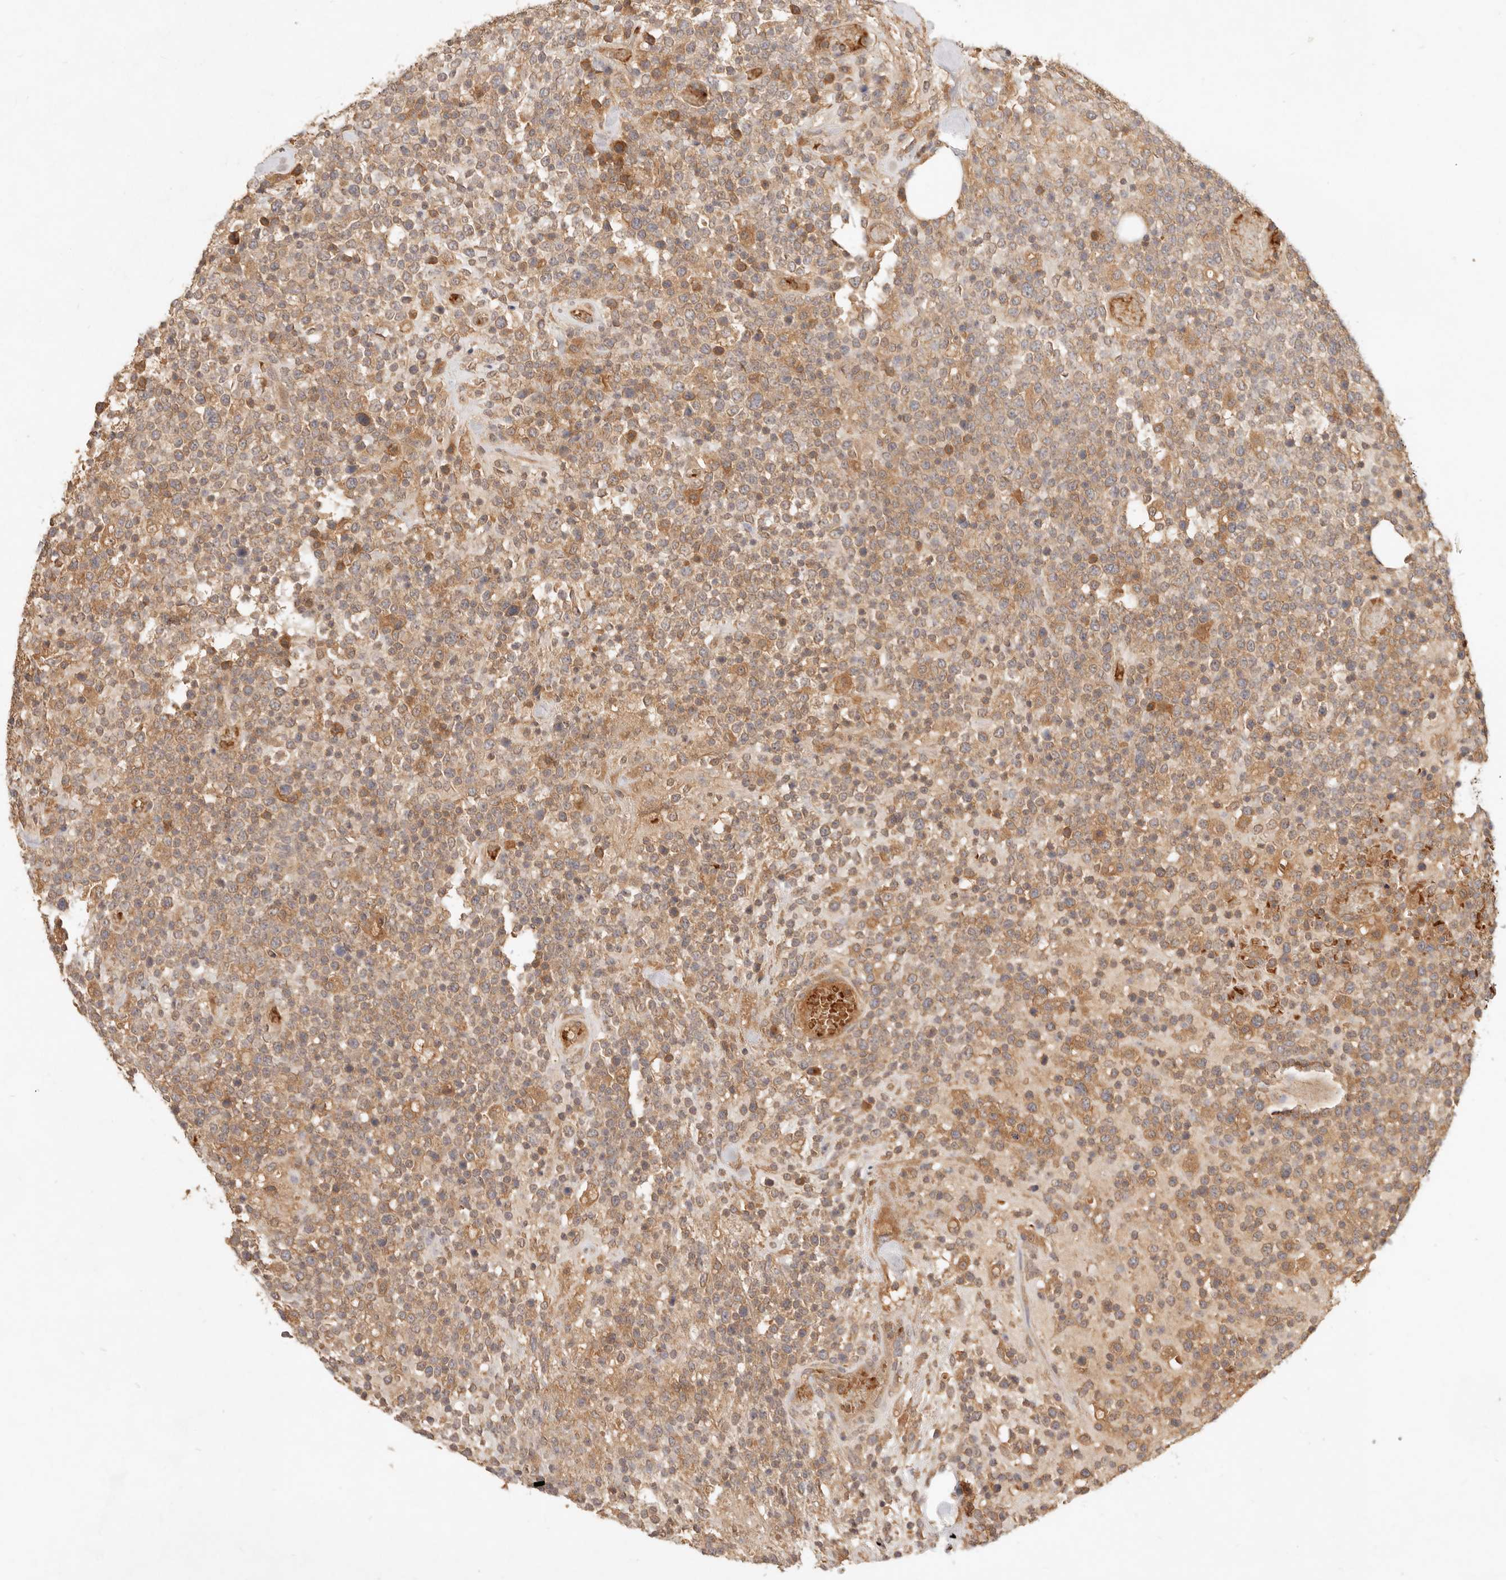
{"staining": {"intensity": "moderate", "quantity": ">75%", "location": "cytoplasmic/membranous"}, "tissue": "lymphoma", "cell_type": "Tumor cells", "image_type": "cancer", "snomed": [{"axis": "morphology", "description": "Malignant lymphoma, non-Hodgkin's type, High grade"}, {"axis": "topography", "description": "Colon"}], "caption": "Immunohistochemistry (IHC) (DAB (3,3'-diaminobenzidine)) staining of human lymphoma reveals moderate cytoplasmic/membranous protein positivity in approximately >75% of tumor cells. (Stains: DAB (3,3'-diaminobenzidine) in brown, nuclei in blue, Microscopy: brightfield microscopy at high magnification).", "gene": "FREM2", "patient": {"sex": "female", "age": 53}}